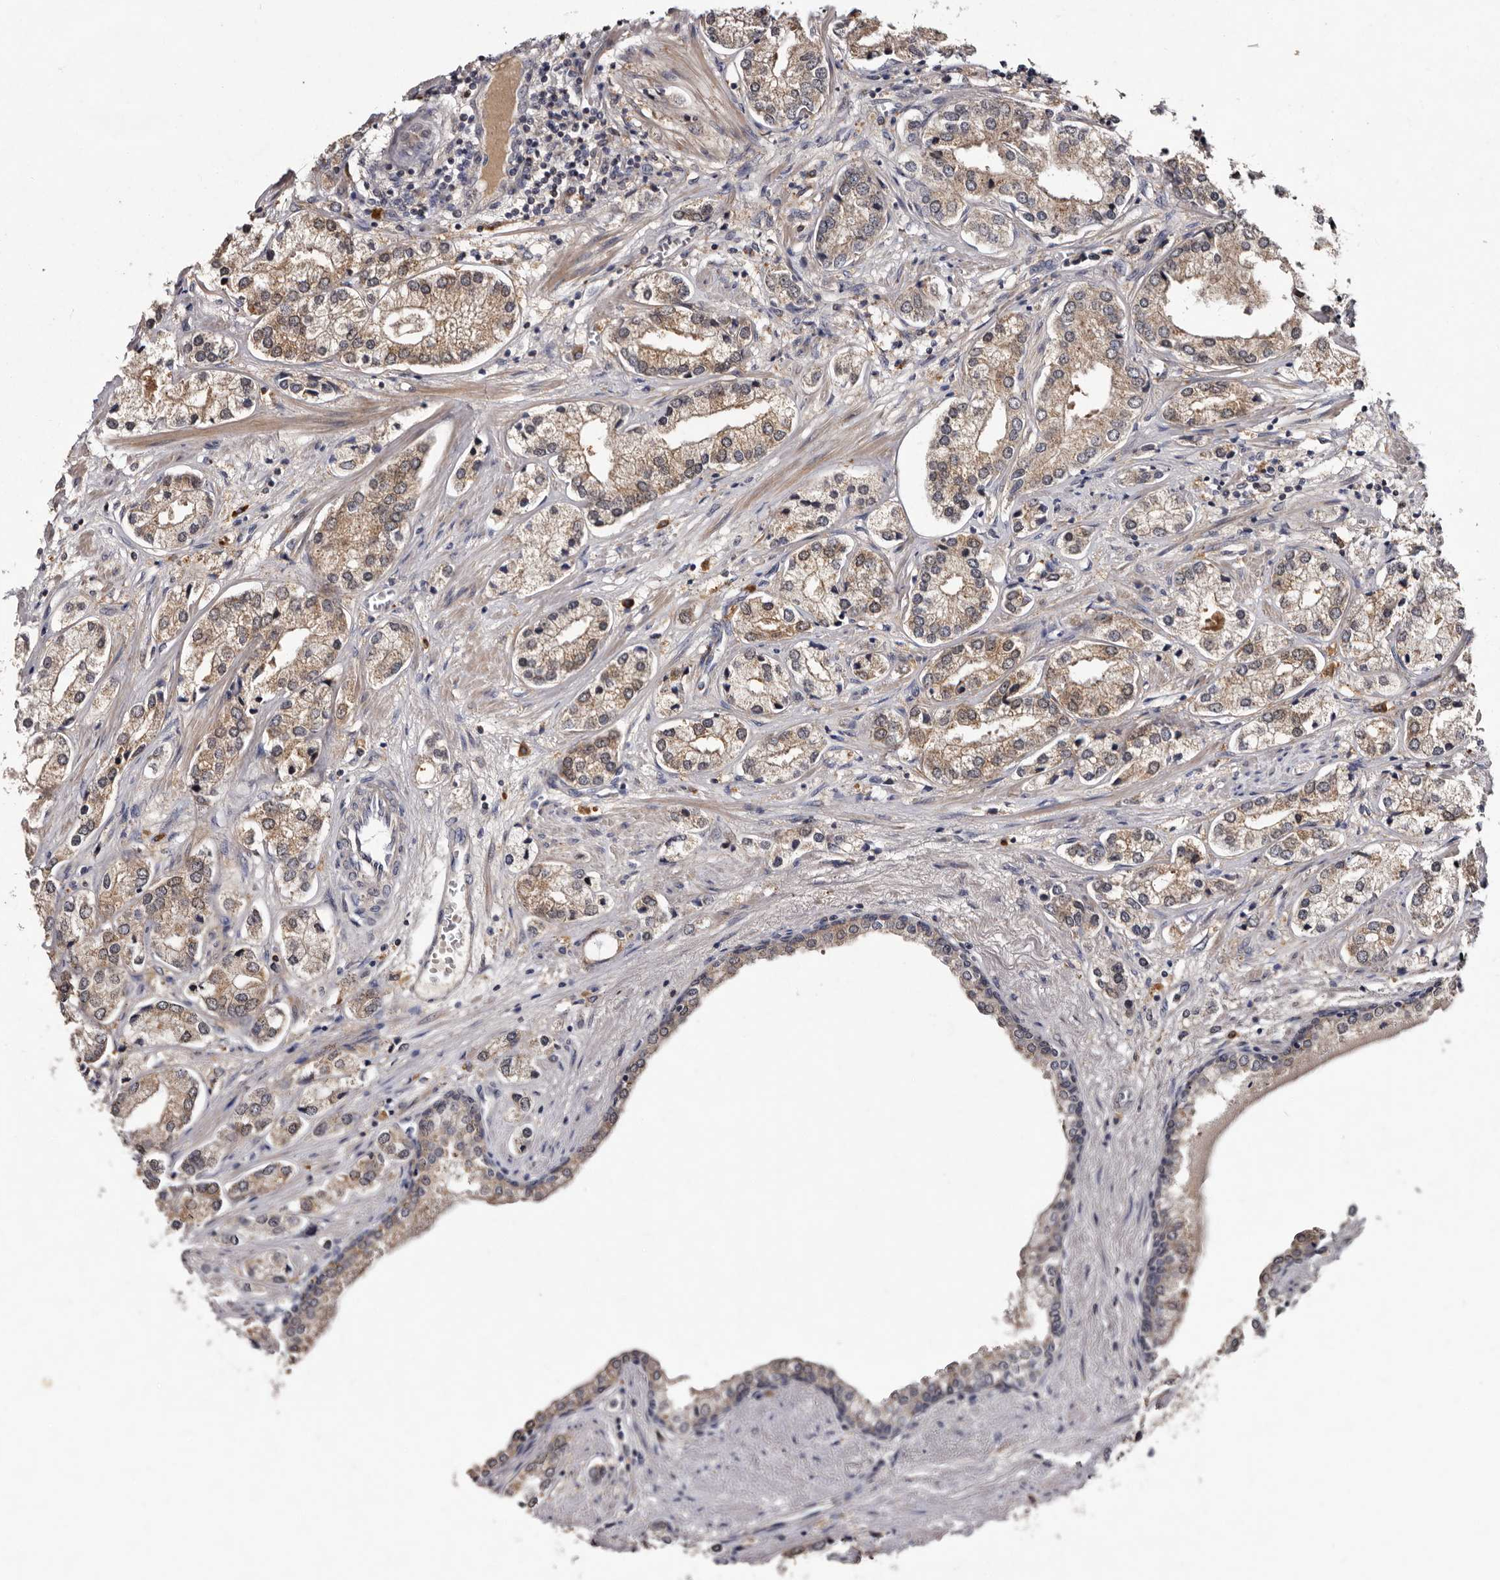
{"staining": {"intensity": "weak", "quantity": ">75%", "location": "cytoplasmic/membranous"}, "tissue": "prostate cancer", "cell_type": "Tumor cells", "image_type": "cancer", "snomed": [{"axis": "morphology", "description": "Adenocarcinoma, High grade"}, {"axis": "topography", "description": "Prostate"}], "caption": "The image shows immunohistochemical staining of high-grade adenocarcinoma (prostate). There is weak cytoplasmic/membranous expression is appreciated in approximately >75% of tumor cells.", "gene": "DNPH1", "patient": {"sex": "male", "age": 66}}